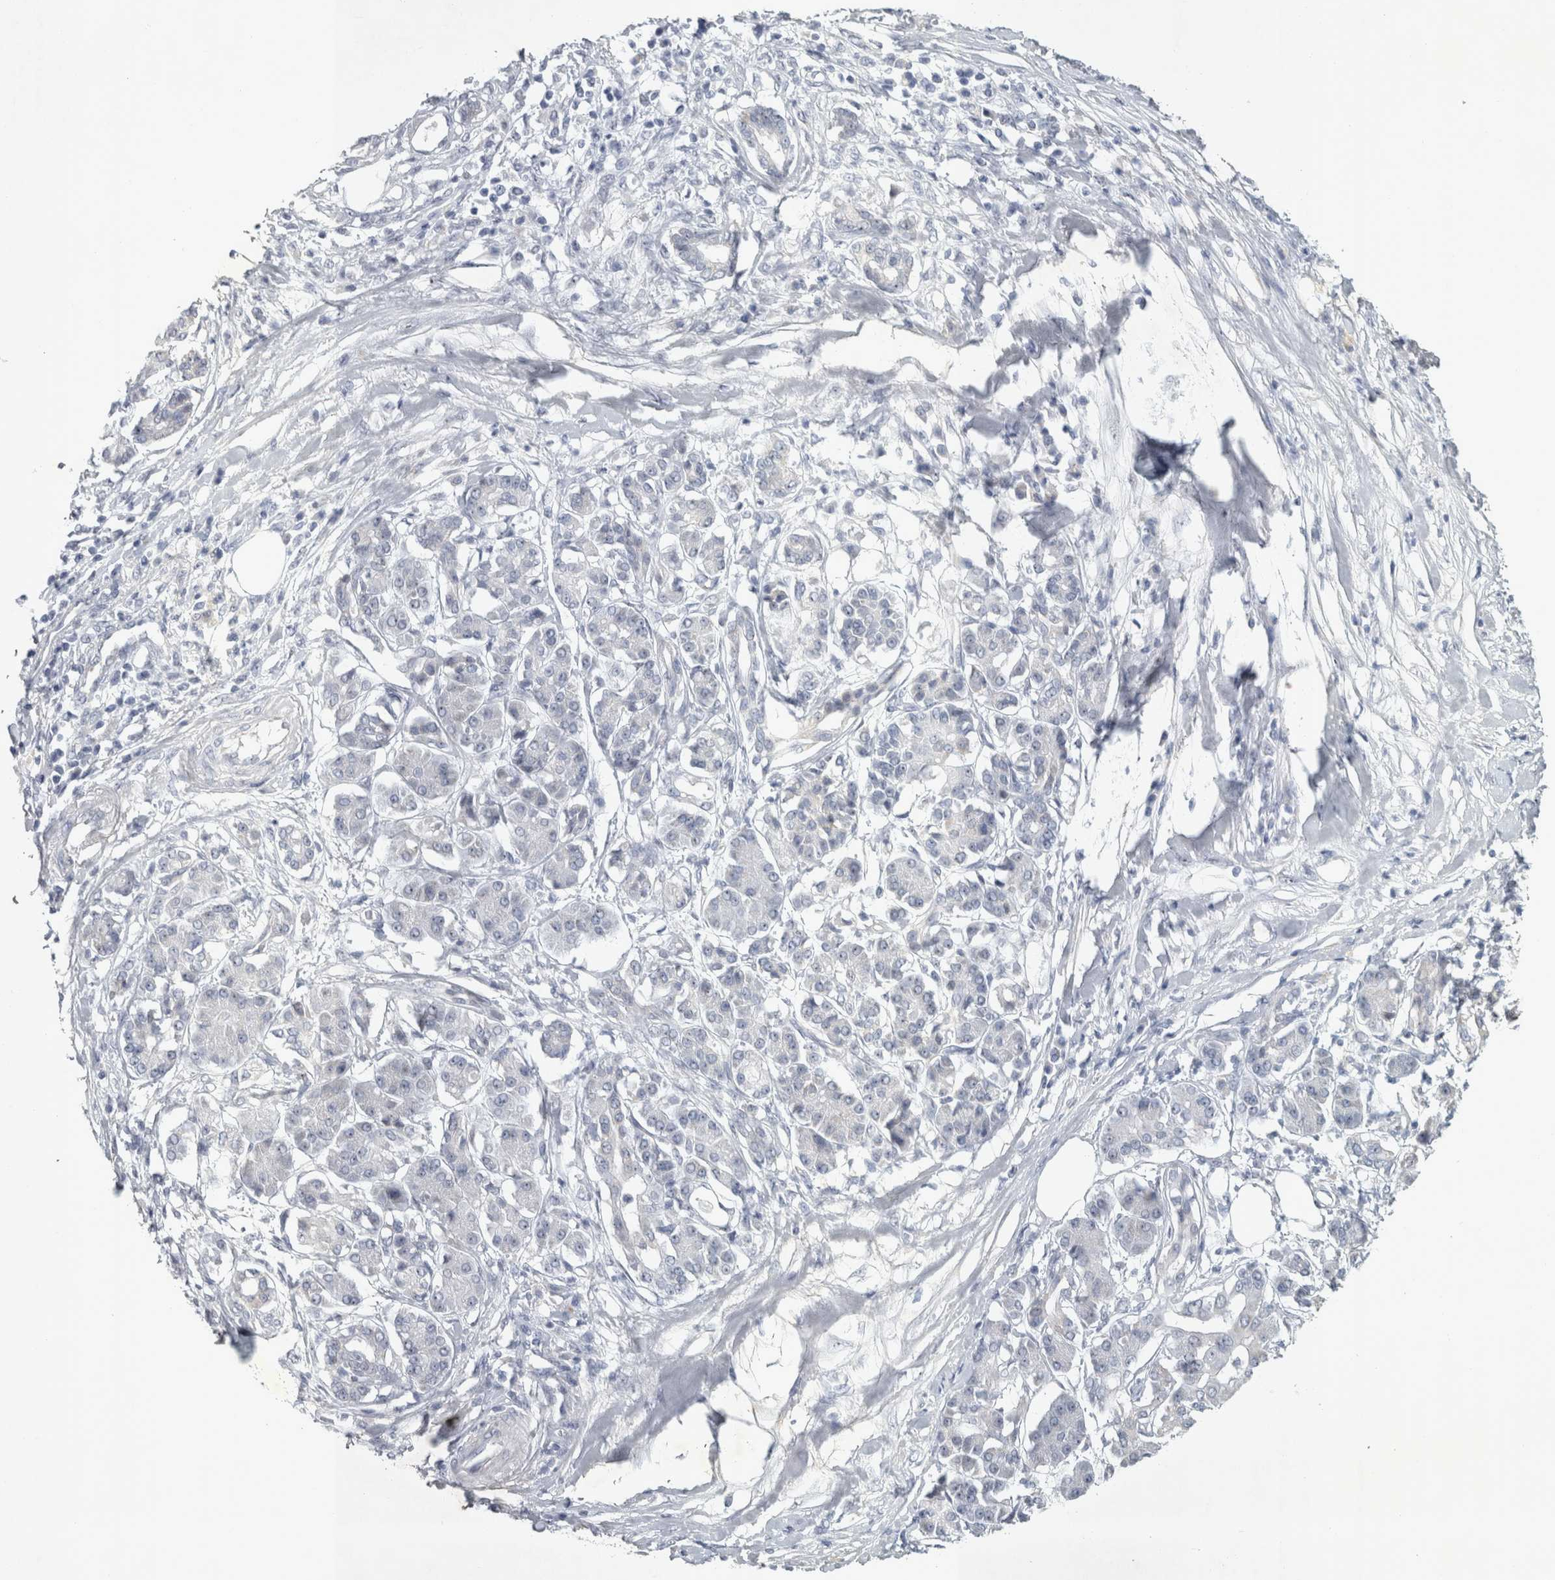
{"staining": {"intensity": "negative", "quantity": "none", "location": "none"}, "tissue": "pancreatic cancer", "cell_type": "Tumor cells", "image_type": "cancer", "snomed": [{"axis": "morphology", "description": "Adenocarcinoma, NOS"}, {"axis": "topography", "description": "Pancreas"}], "caption": "Histopathology image shows no significant protein expression in tumor cells of pancreatic adenocarcinoma.", "gene": "FXYD7", "patient": {"sex": "female", "age": 56}}